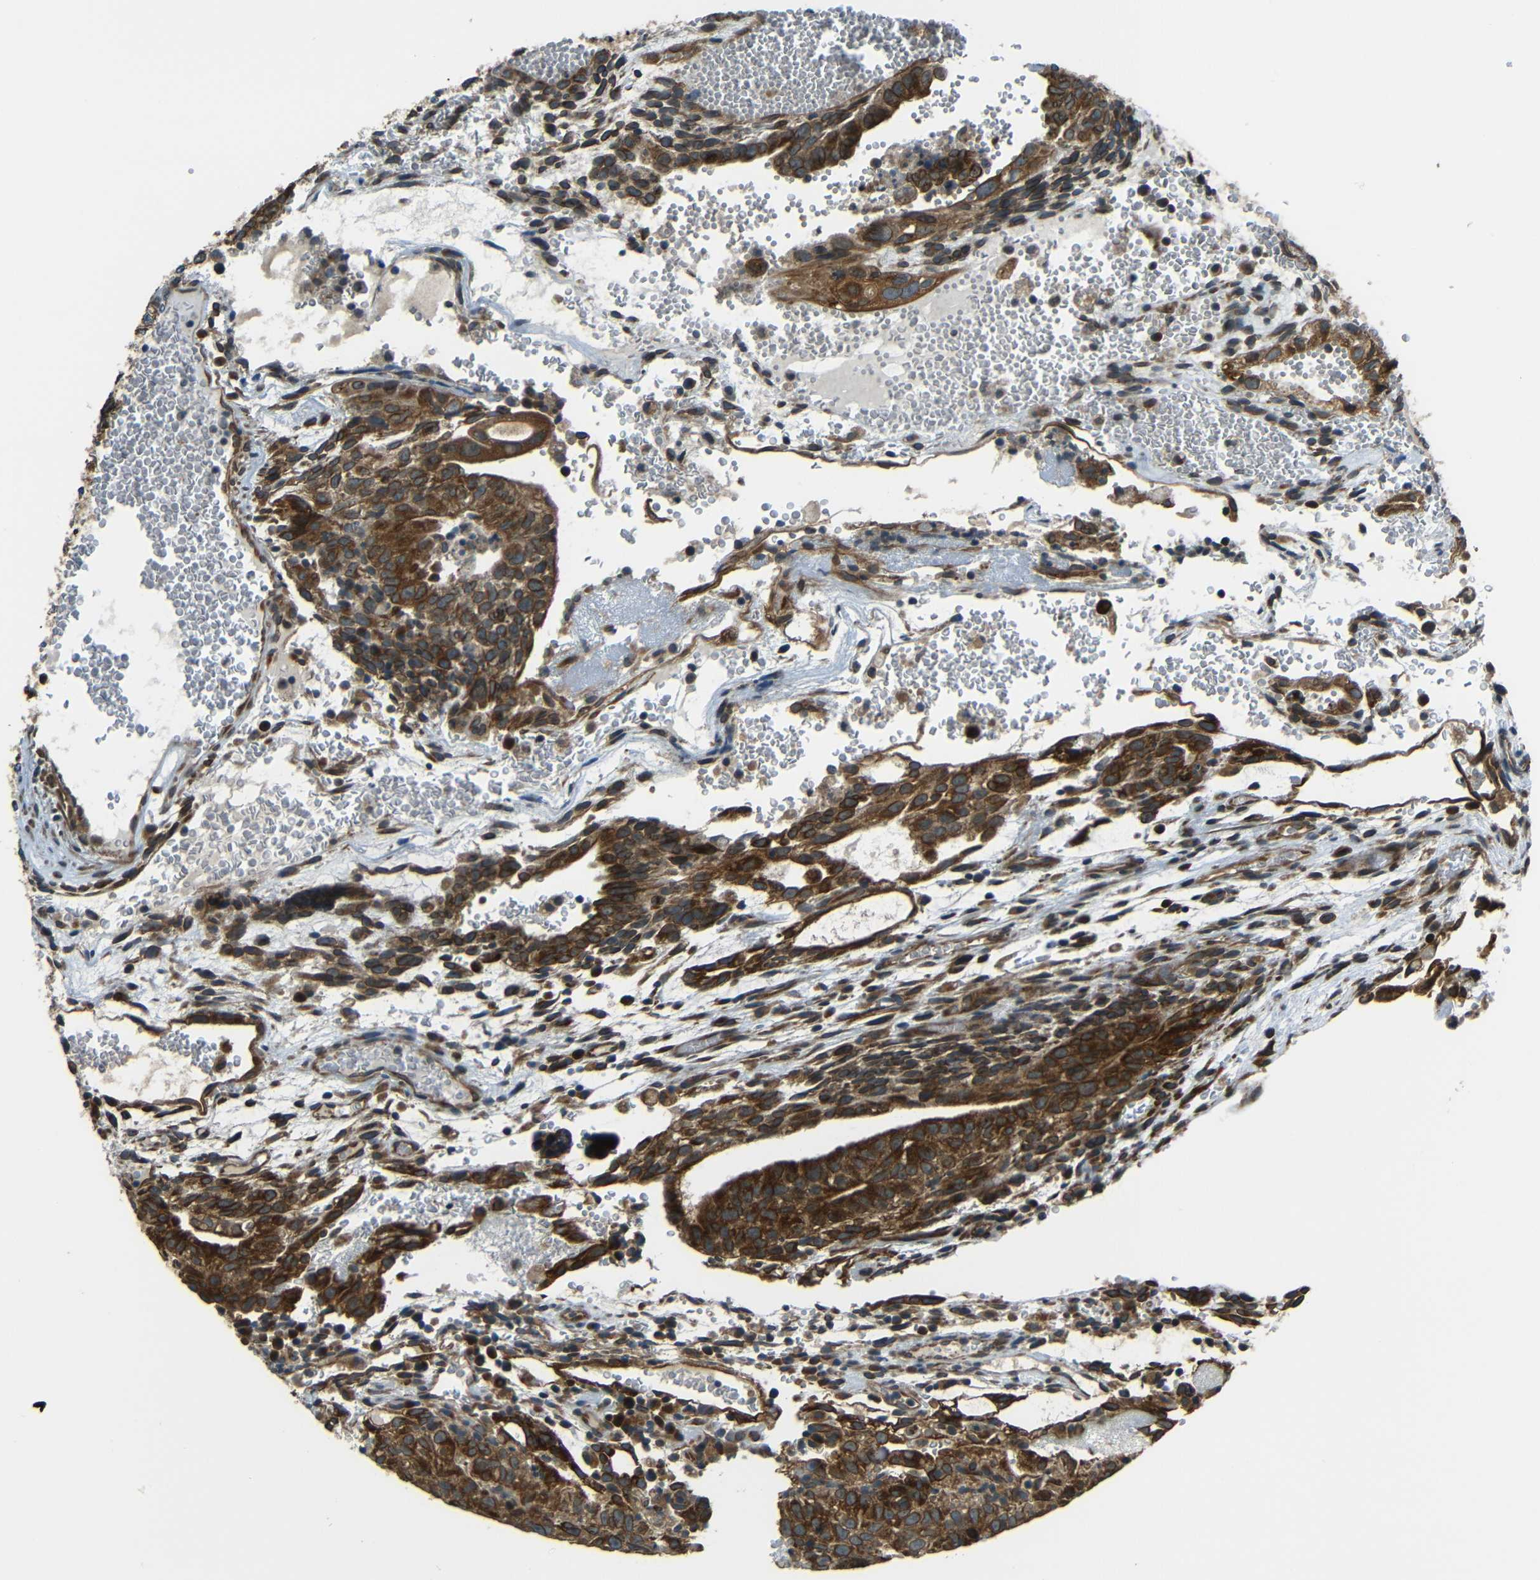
{"staining": {"intensity": "strong", "quantity": ">75%", "location": "cytoplasmic/membranous"}, "tissue": "testis cancer", "cell_type": "Tumor cells", "image_type": "cancer", "snomed": [{"axis": "morphology", "description": "Seminoma, NOS"}, {"axis": "morphology", "description": "Carcinoma, Embryonal, NOS"}, {"axis": "topography", "description": "Testis"}], "caption": "Protein positivity by immunohistochemistry shows strong cytoplasmic/membranous staining in about >75% of tumor cells in testis seminoma.", "gene": "VAPB", "patient": {"sex": "male", "age": 52}}